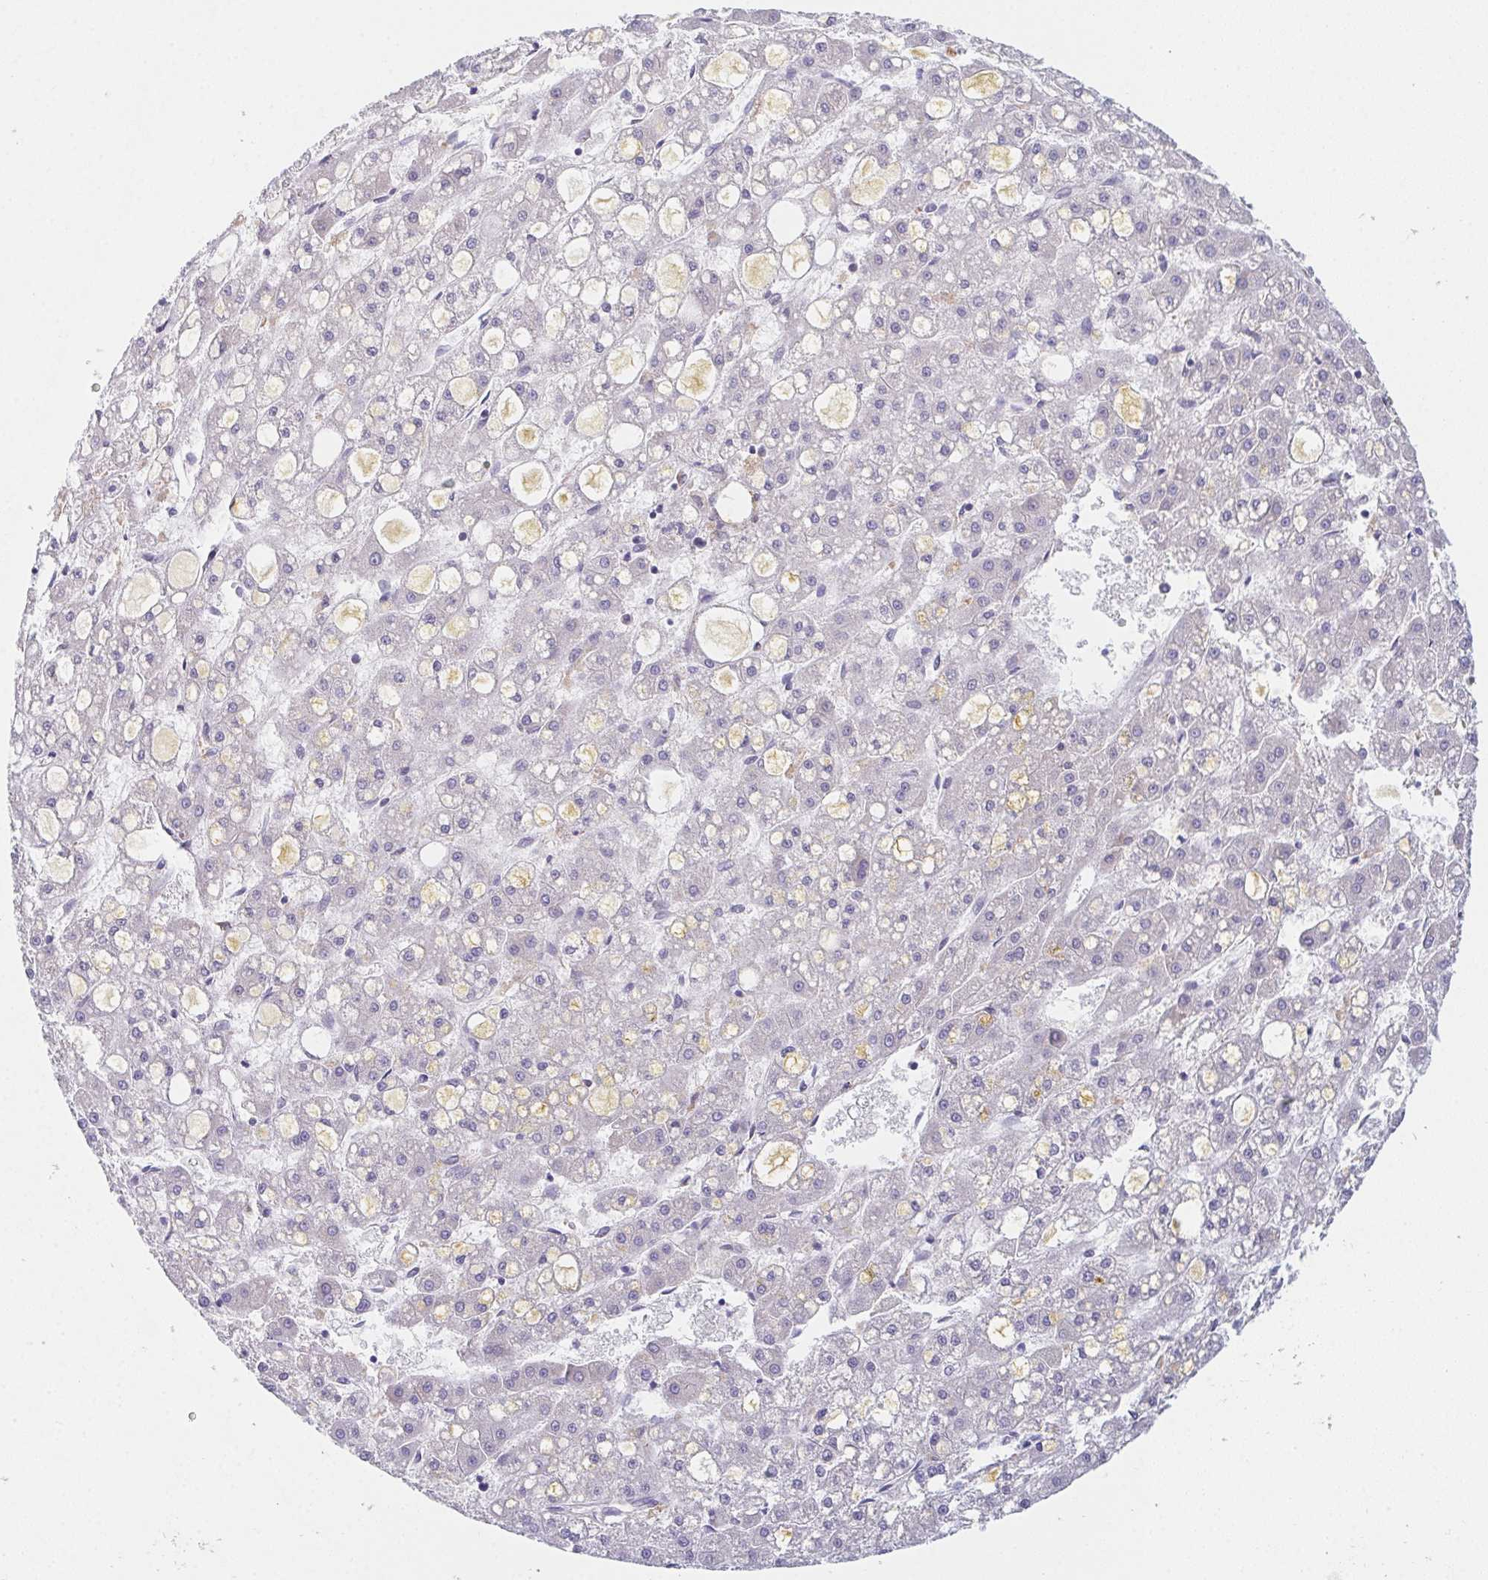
{"staining": {"intensity": "negative", "quantity": "none", "location": "none"}, "tissue": "liver cancer", "cell_type": "Tumor cells", "image_type": "cancer", "snomed": [{"axis": "morphology", "description": "Carcinoma, Hepatocellular, NOS"}, {"axis": "topography", "description": "Liver"}], "caption": "A high-resolution image shows immunohistochemistry staining of liver cancer, which shows no significant positivity in tumor cells.", "gene": "ADAM8", "patient": {"sex": "male", "age": 67}}